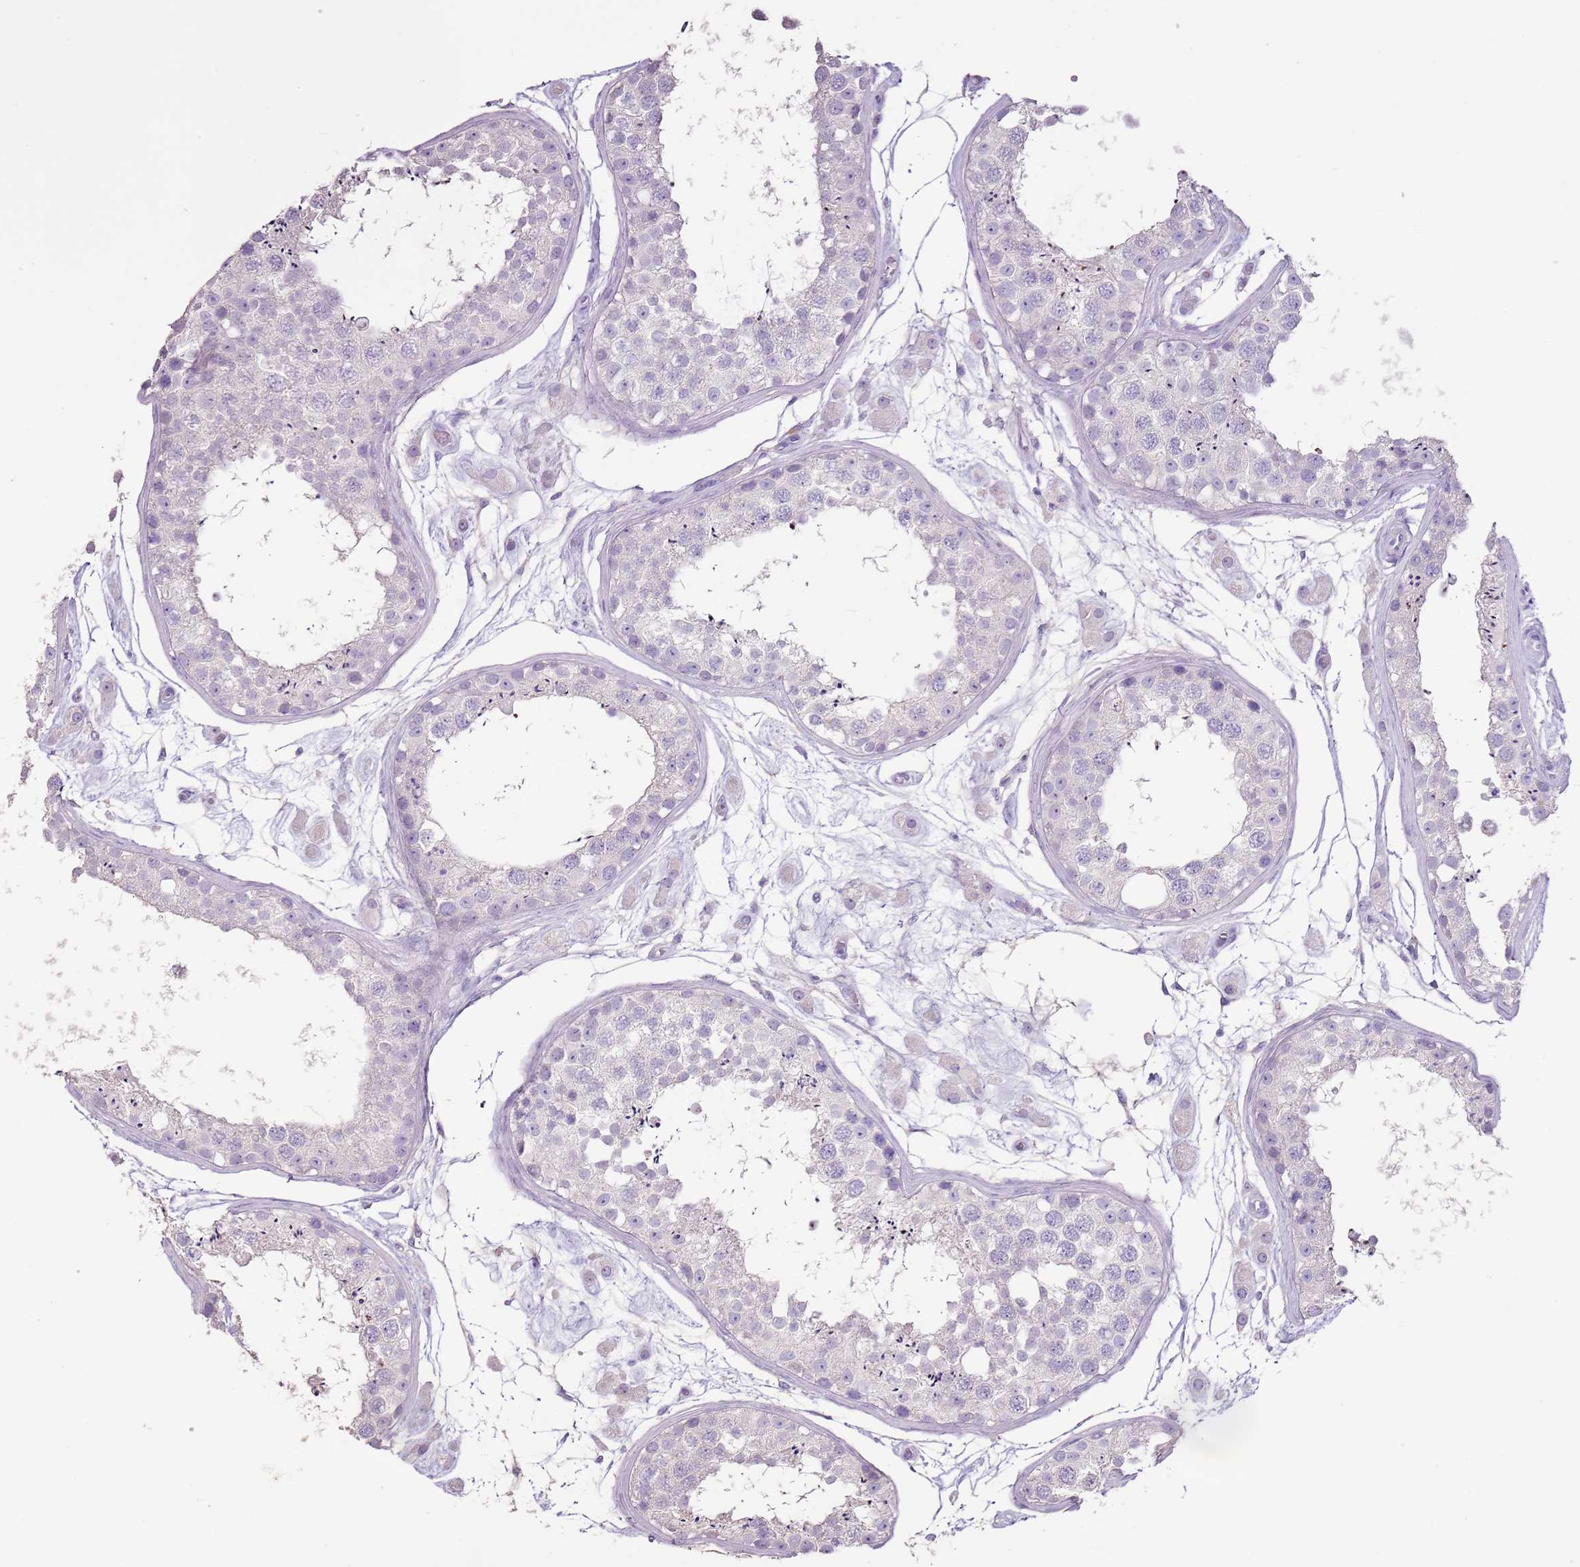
{"staining": {"intensity": "negative", "quantity": "none", "location": "none"}, "tissue": "testis", "cell_type": "Cells in seminiferous ducts", "image_type": "normal", "snomed": [{"axis": "morphology", "description": "Normal tissue, NOS"}, {"axis": "topography", "description": "Testis"}], "caption": "This photomicrograph is of unremarkable testis stained with IHC to label a protein in brown with the nuclei are counter-stained blue. There is no staining in cells in seminiferous ducts.", "gene": "BLOC1S2", "patient": {"sex": "male", "age": 25}}